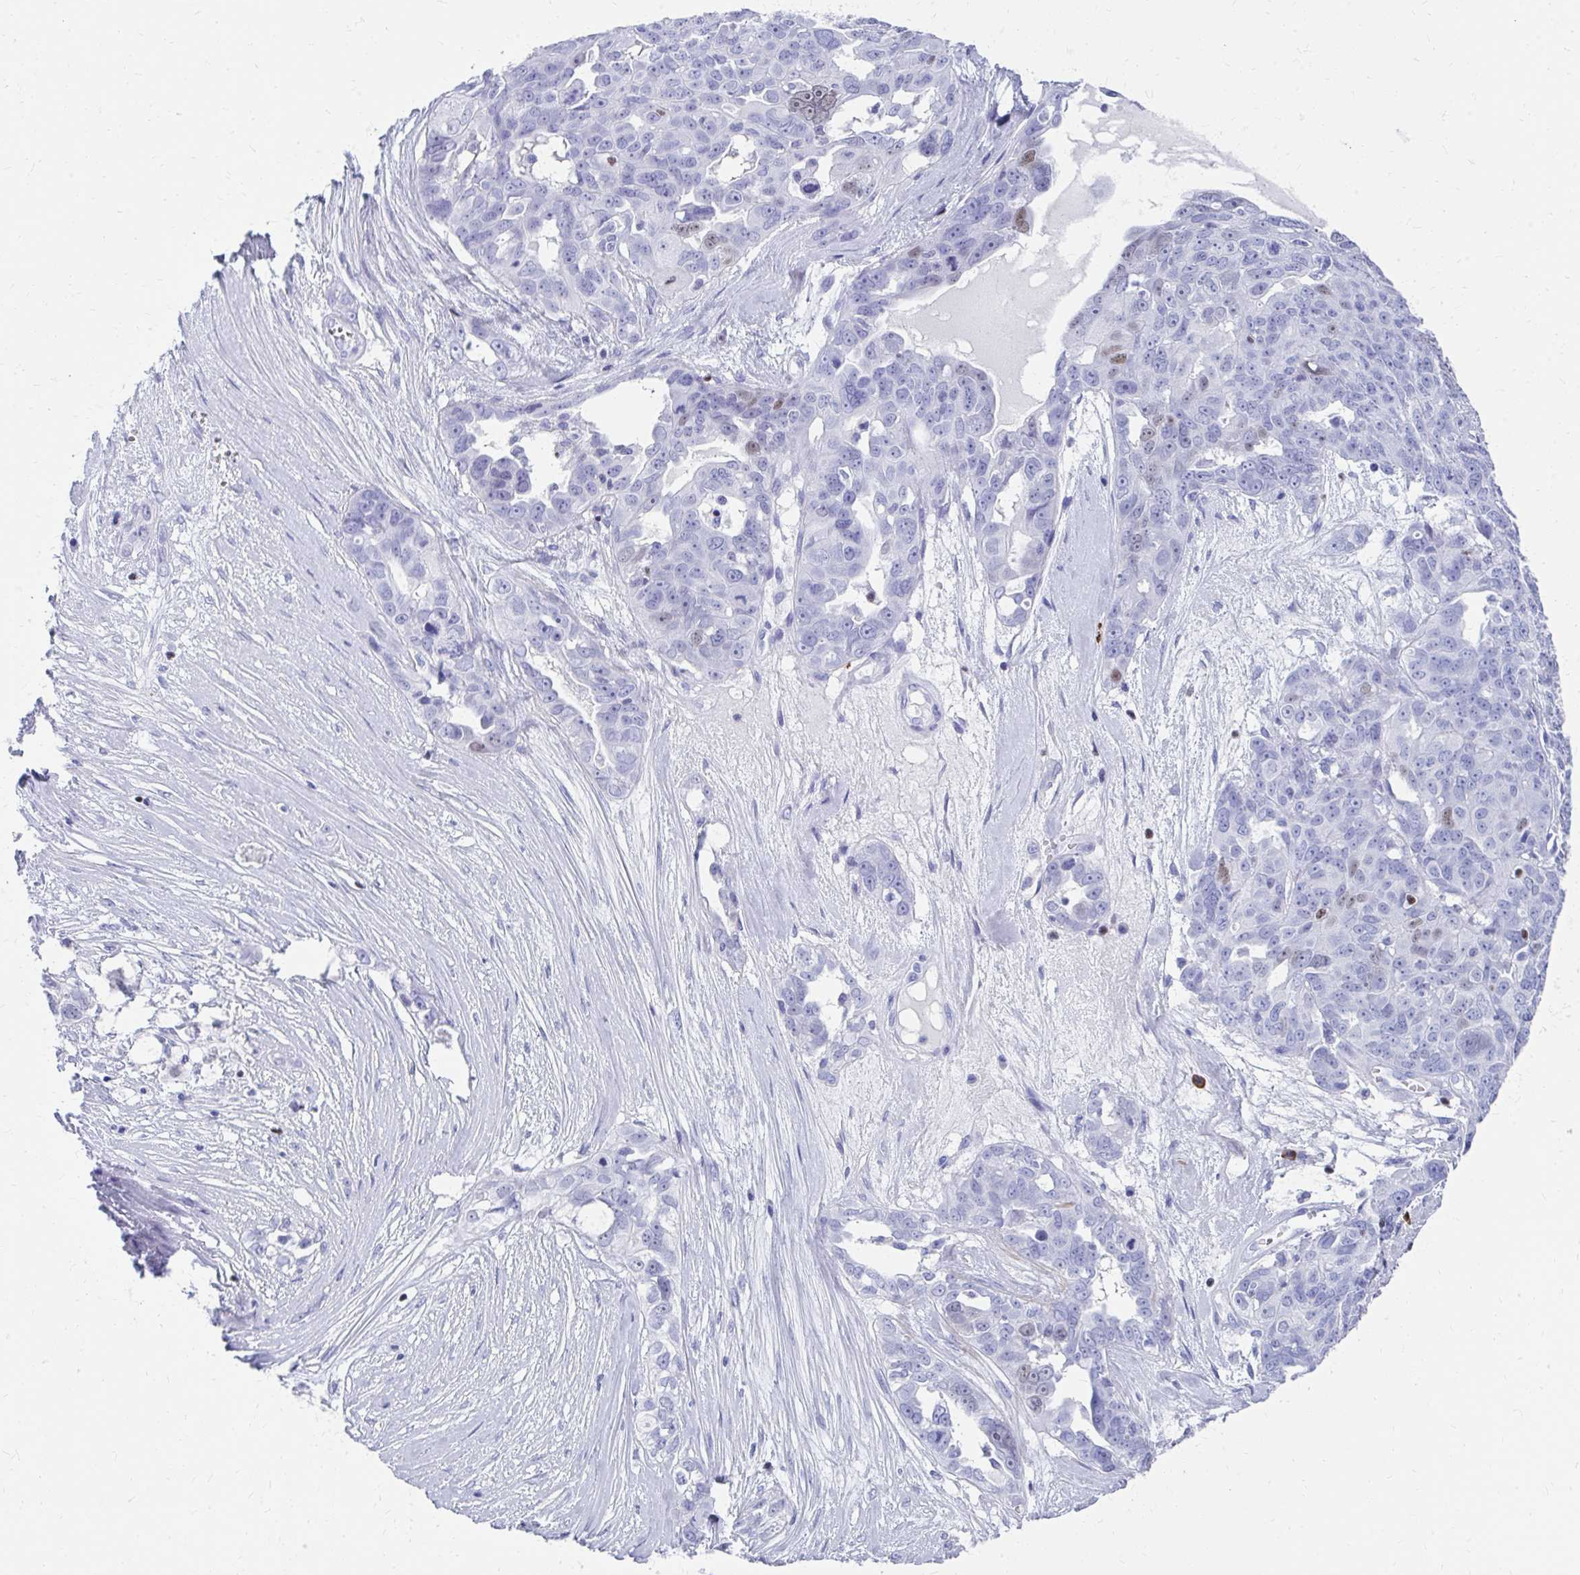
{"staining": {"intensity": "negative", "quantity": "none", "location": "none"}, "tissue": "ovarian cancer", "cell_type": "Tumor cells", "image_type": "cancer", "snomed": [{"axis": "morphology", "description": "Carcinoma, endometroid"}, {"axis": "topography", "description": "Ovary"}], "caption": "An image of ovarian endometroid carcinoma stained for a protein displays no brown staining in tumor cells. (Immunohistochemistry (ihc), brightfield microscopy, high magnification).", "gene": "RUNX3", "patient": {"sex": "female", "age": 70}}